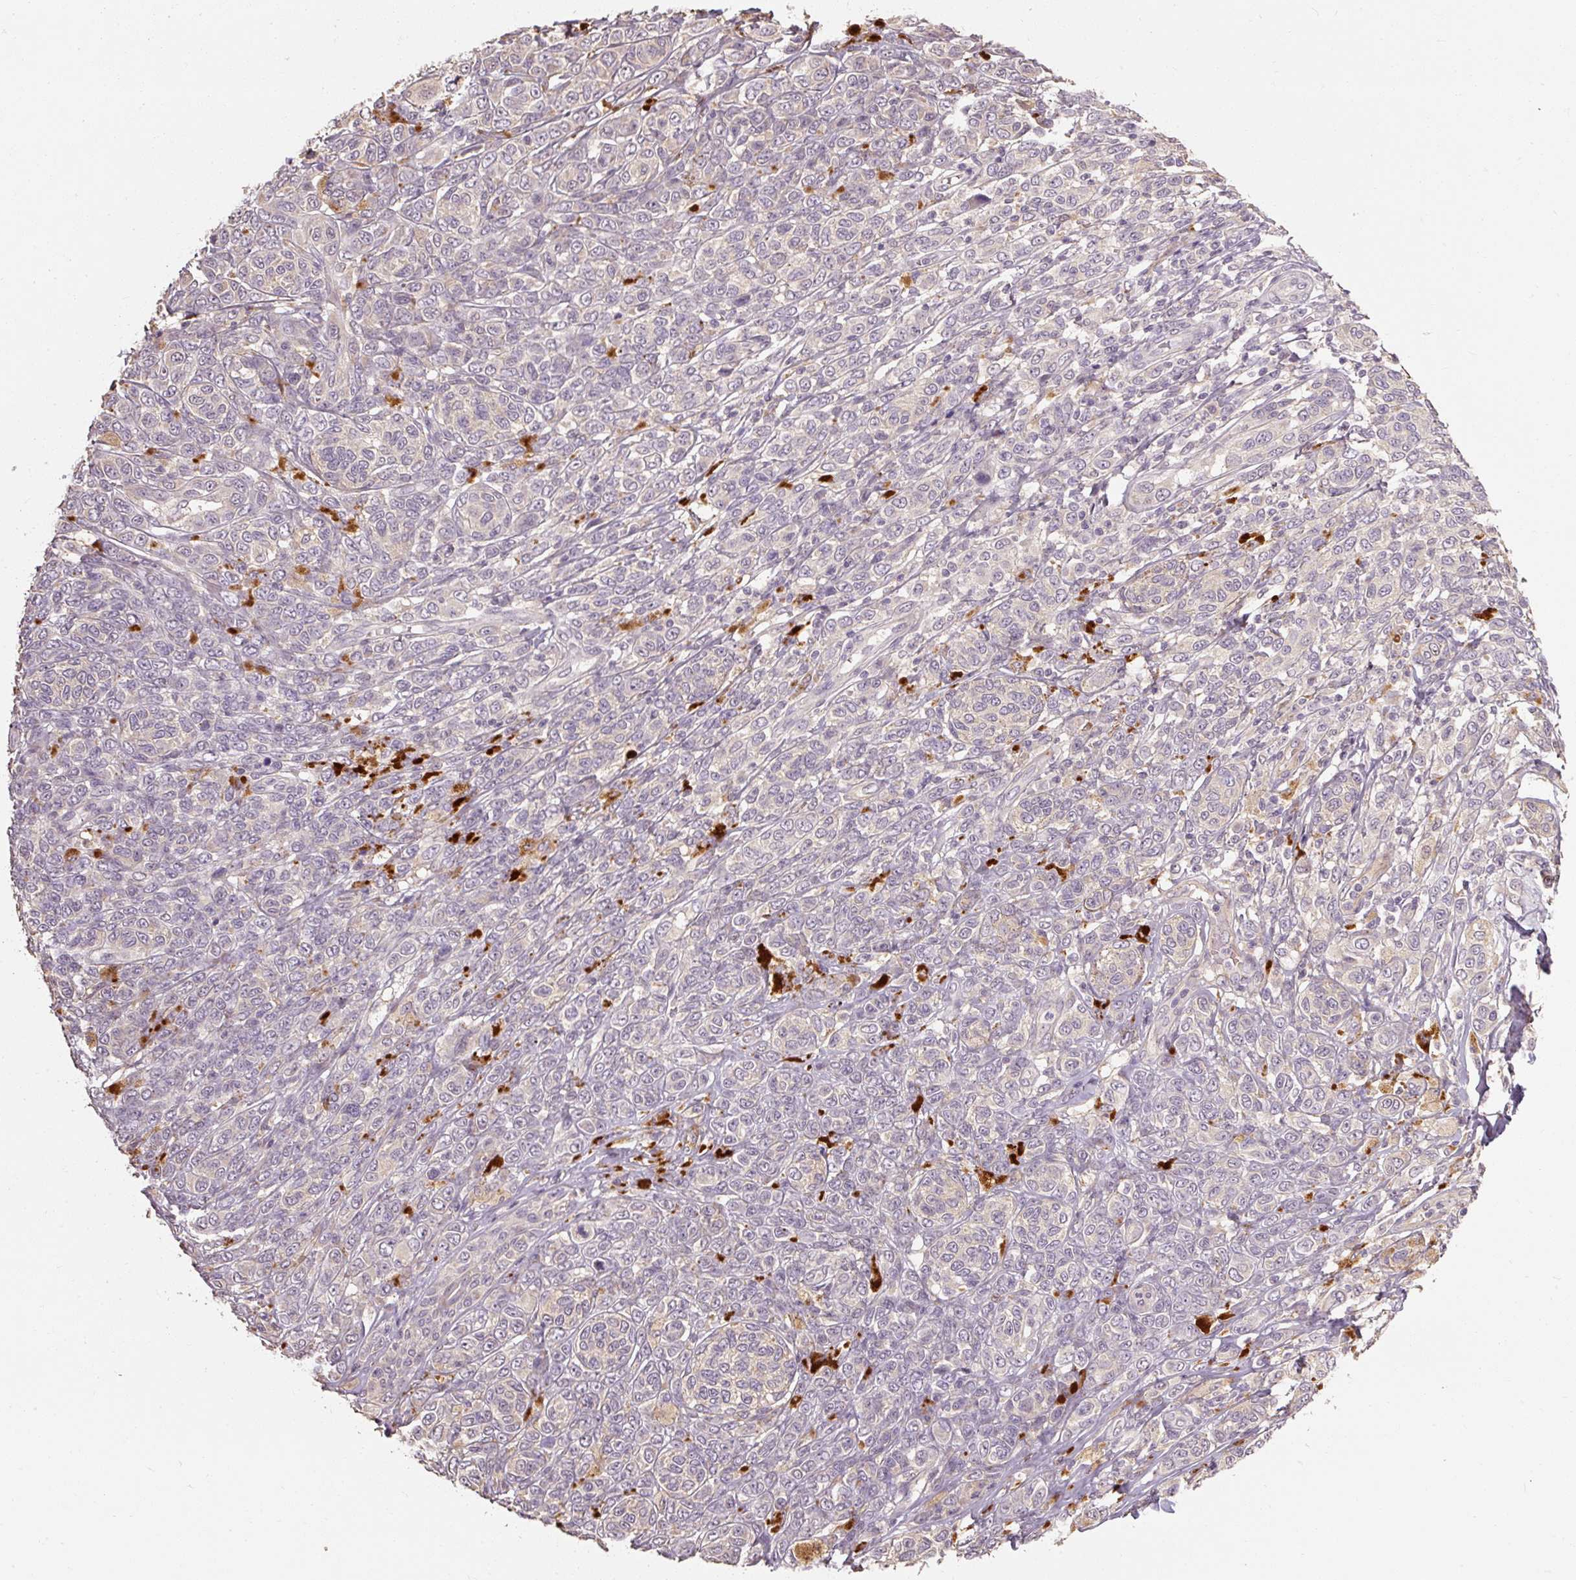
{"staining": {"intensity": "negative", "quantity": "none", "location": "none"}, "tissue": "melanoma", "cell_type": "Tumor cells", "image_type": "cancer", "snomed": [{"axis": "morphology", "description": "Malignant melanoma, NOS"}, {"axis": "topography", "description": "Skin"}], "caption": "This is an immunohistochemistry histopathology image of malignant melanoma. There is no expression in tumor cells.", "gene": "CFAP65", "patient": {"sex": "male", "age": 42}}